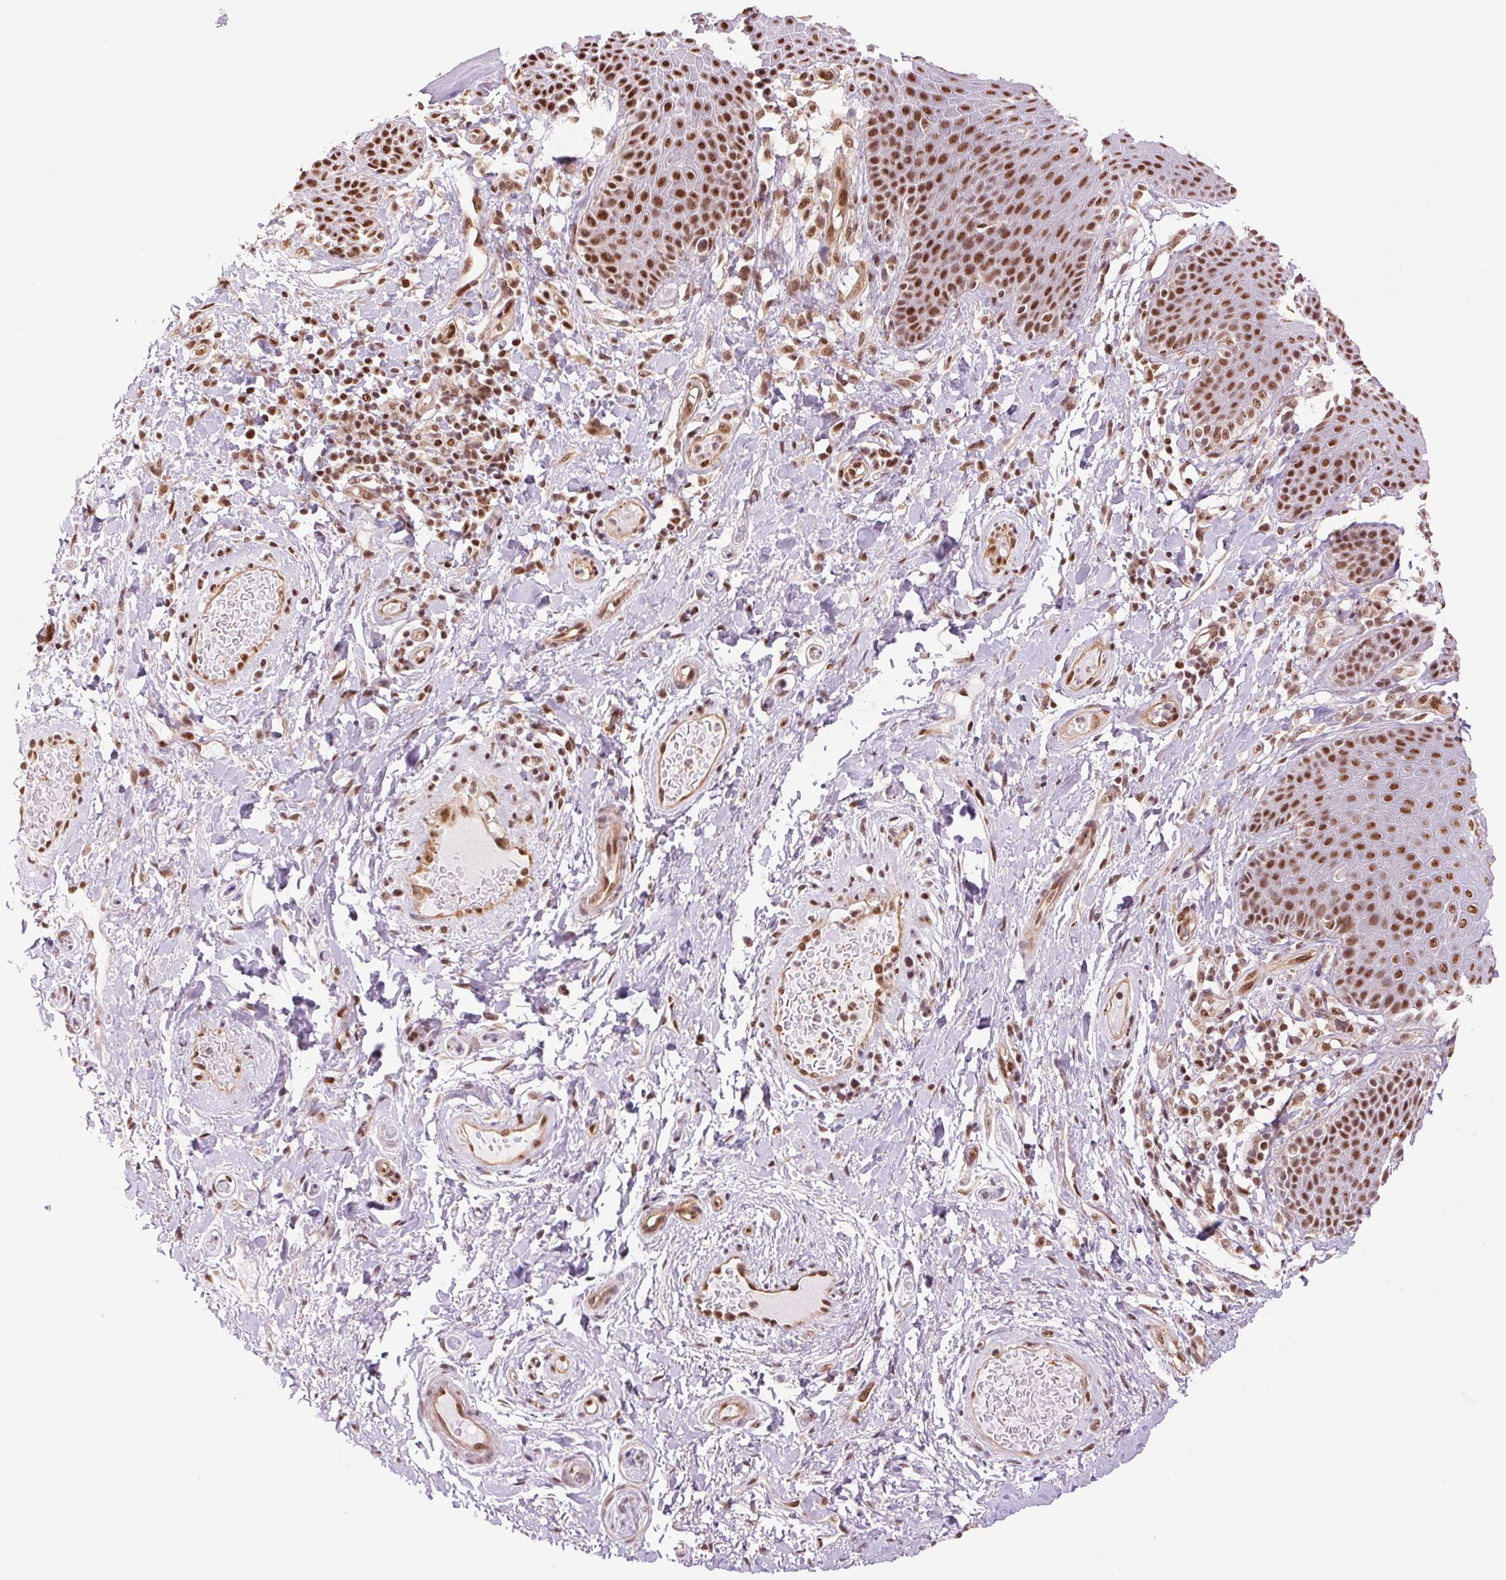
{"staining": {"intensity": "strong", "quantity": ">75%", "location": "nuclear"}, "tissue": "skin", "cell_type": "Epidermal cells", "image_type": "normal", "snomed": [{"axis": "morphology", "description": "Normal tissue, NOS"}, {"axis": "topography", "description": "Anal"}, {"axis": "topography", "description": "Peripheral nerve tissue"}], "caption": "High-power microscopy captured an immunohistochemistry (IHC) photomicrograph of unremarkable skin, revealing strong nuclear expression in about >75% of epidermal cells.", "gene": "CWC25", "patient": {"sex": "male", "age": 51}}